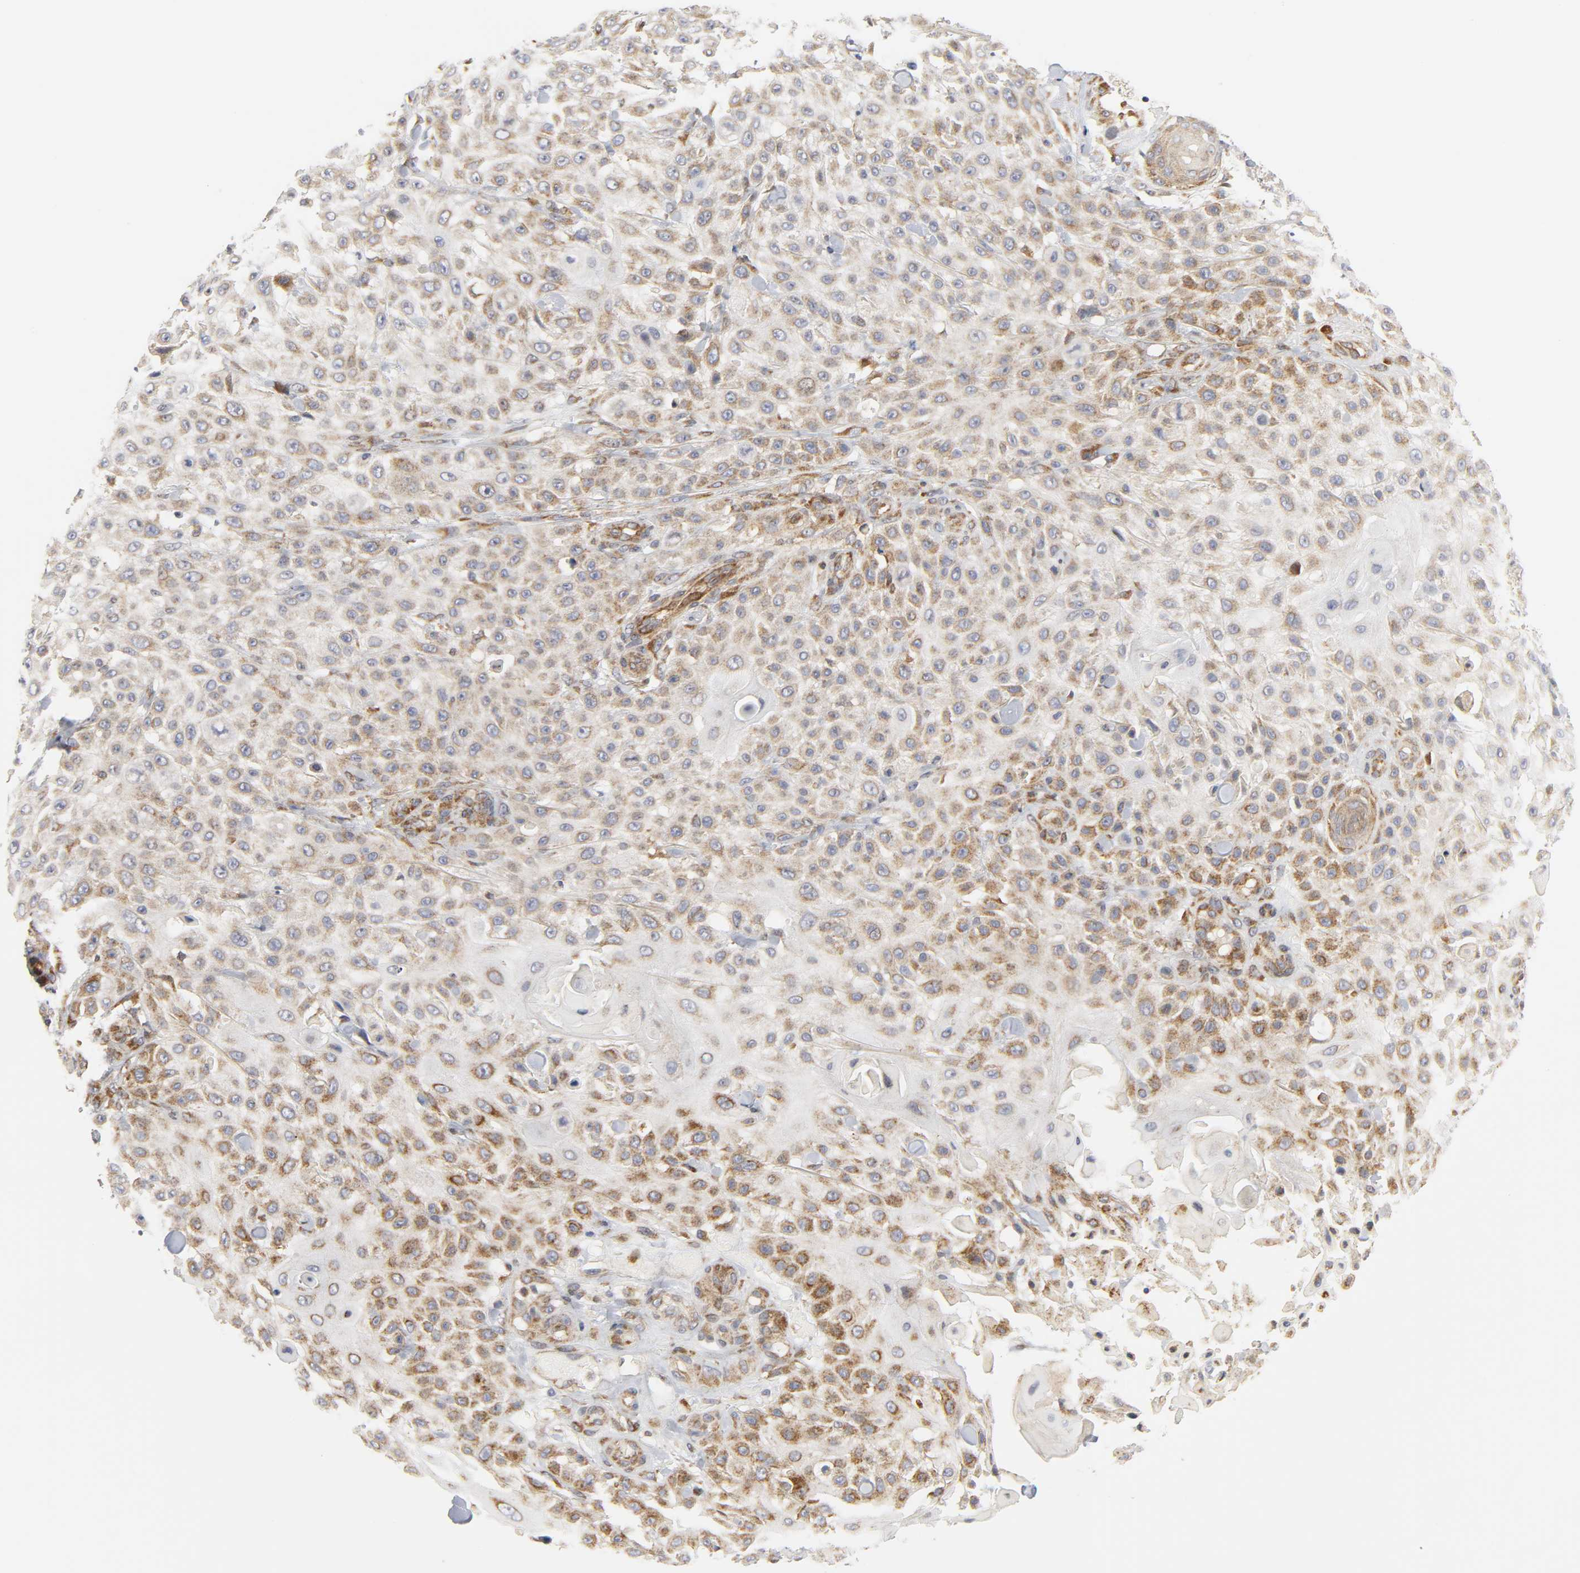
{"staining": {"intensity": "moderate", "quantity": ">75%", "location": "cytoplasmic/membranous"}, "tissue": "skin cancer", "cell_type": "Tumor cells", "image_type": "cancer", "snomed": [{"axis": "morphology", "description": "Squamous cell carcinoma, NOS"}, {"axis": "topography", "description": "Skin"}], "caption": "A histopathology image of human squamous cell carcinoma (skin) stained for a protein demonstrates moderate cytoplasmic/membranous brown staining in tumor cells. Immunohistochemistry (ihc) stains the protein of interest in brown and the nuclei are stained blue.", "gene": "BAX", "patient": {"sex": "female", "age": 42}}